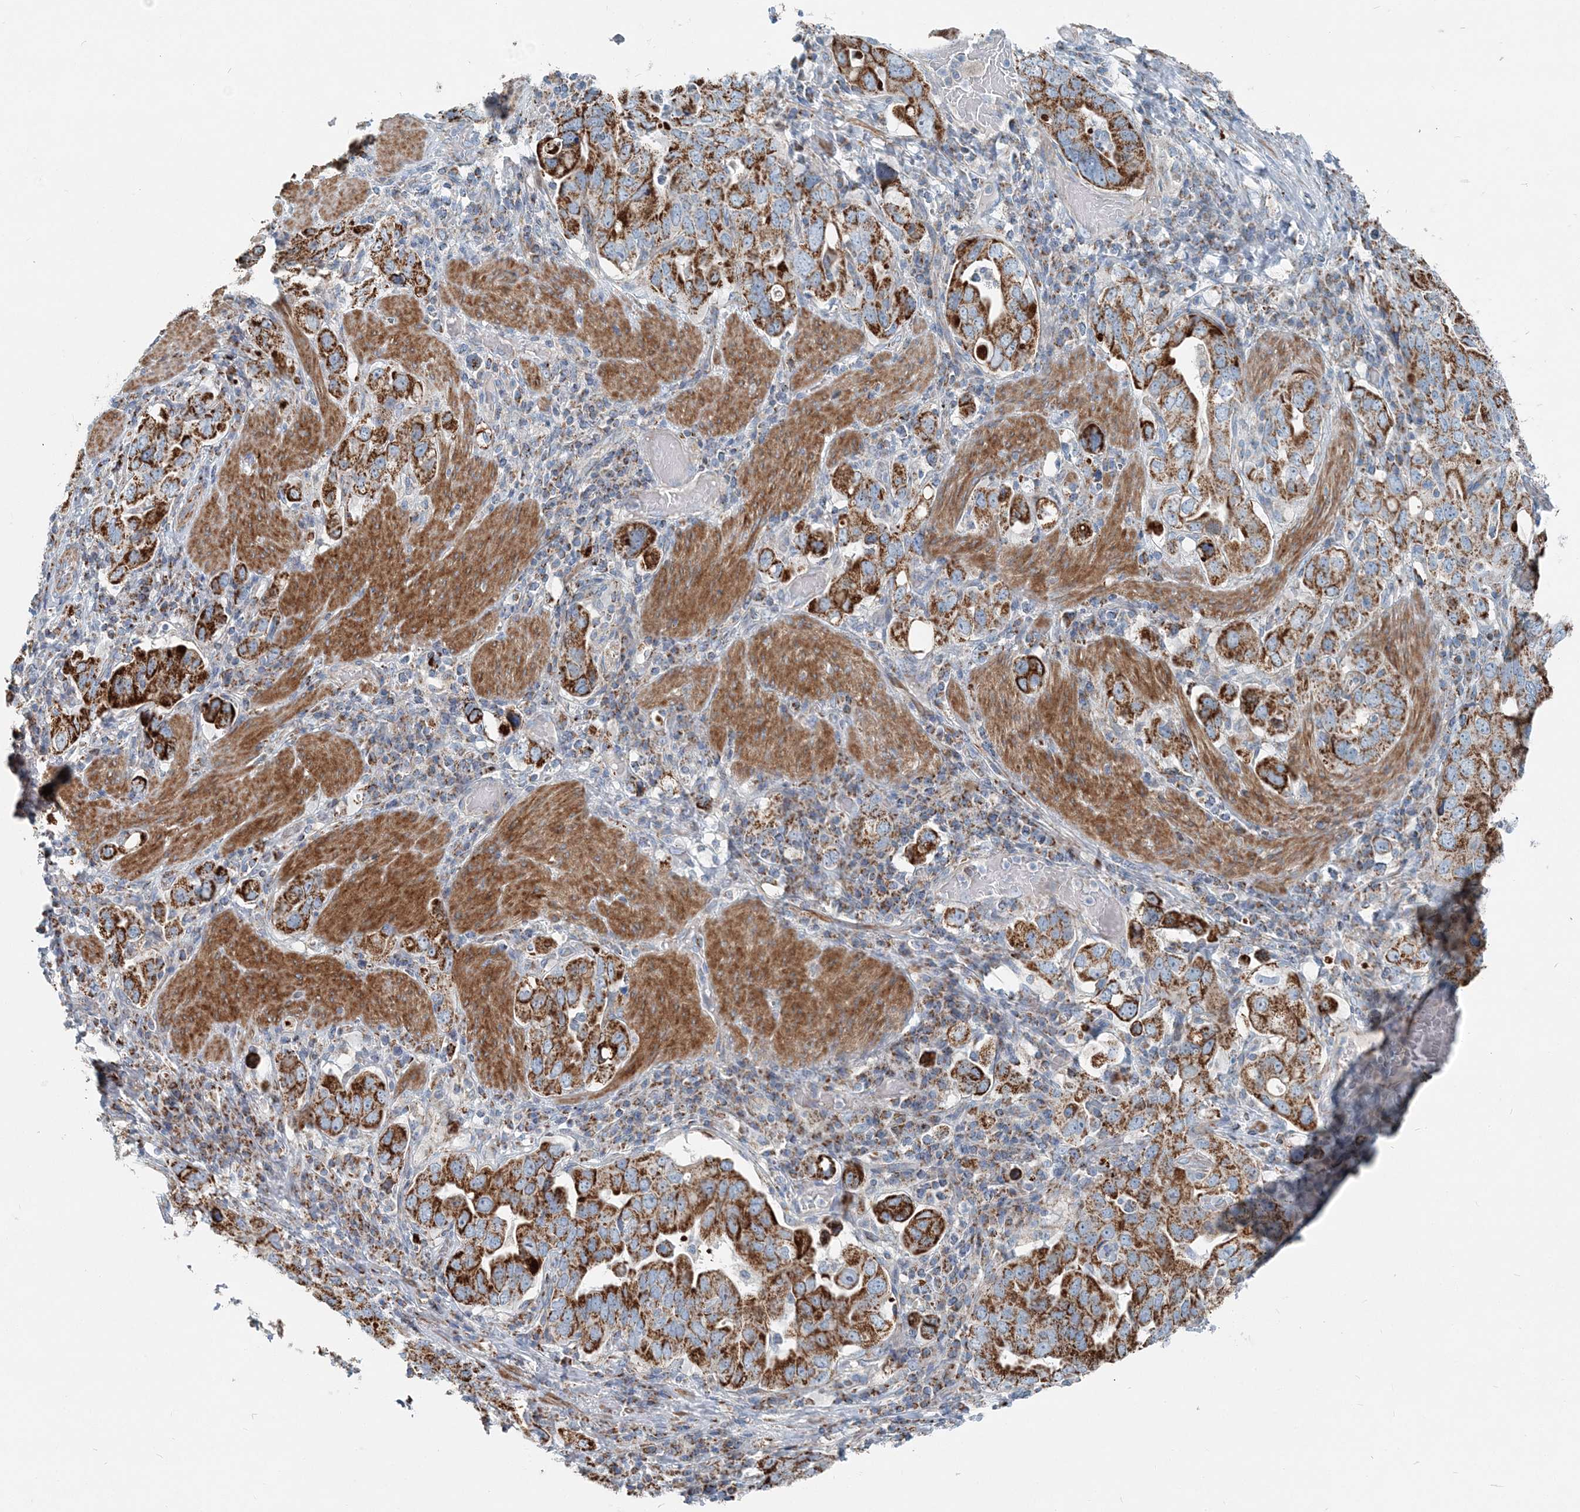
{"staining": {"intensity": "strong", "quantity": ">75%", "location": "cytoplasmic/membranous"}, "tissue": "stomach cancer", "cell_type": "Tumor cells", "image_type": "cancer", "snomed": [{"axis": "morphology", "description": "Adenocarcinoma, NOS"}, {"axis": "topography", "description": "Stomach, upper"}], "caption": "Immunohistochemistry (IHC) staining of stomach adenocarcinoma, which shows high levels of strong cytoplasmic/membranous staining in about >75% of tumor cells indicating strong cytoplasmic/membranous protein staining. The staining was performed using DAB (brown) for protein detection and nuclei were counterstained in hematoxylin (blue).", "gene": "INTU", "patient": {"sex": "male", "age": 62}}